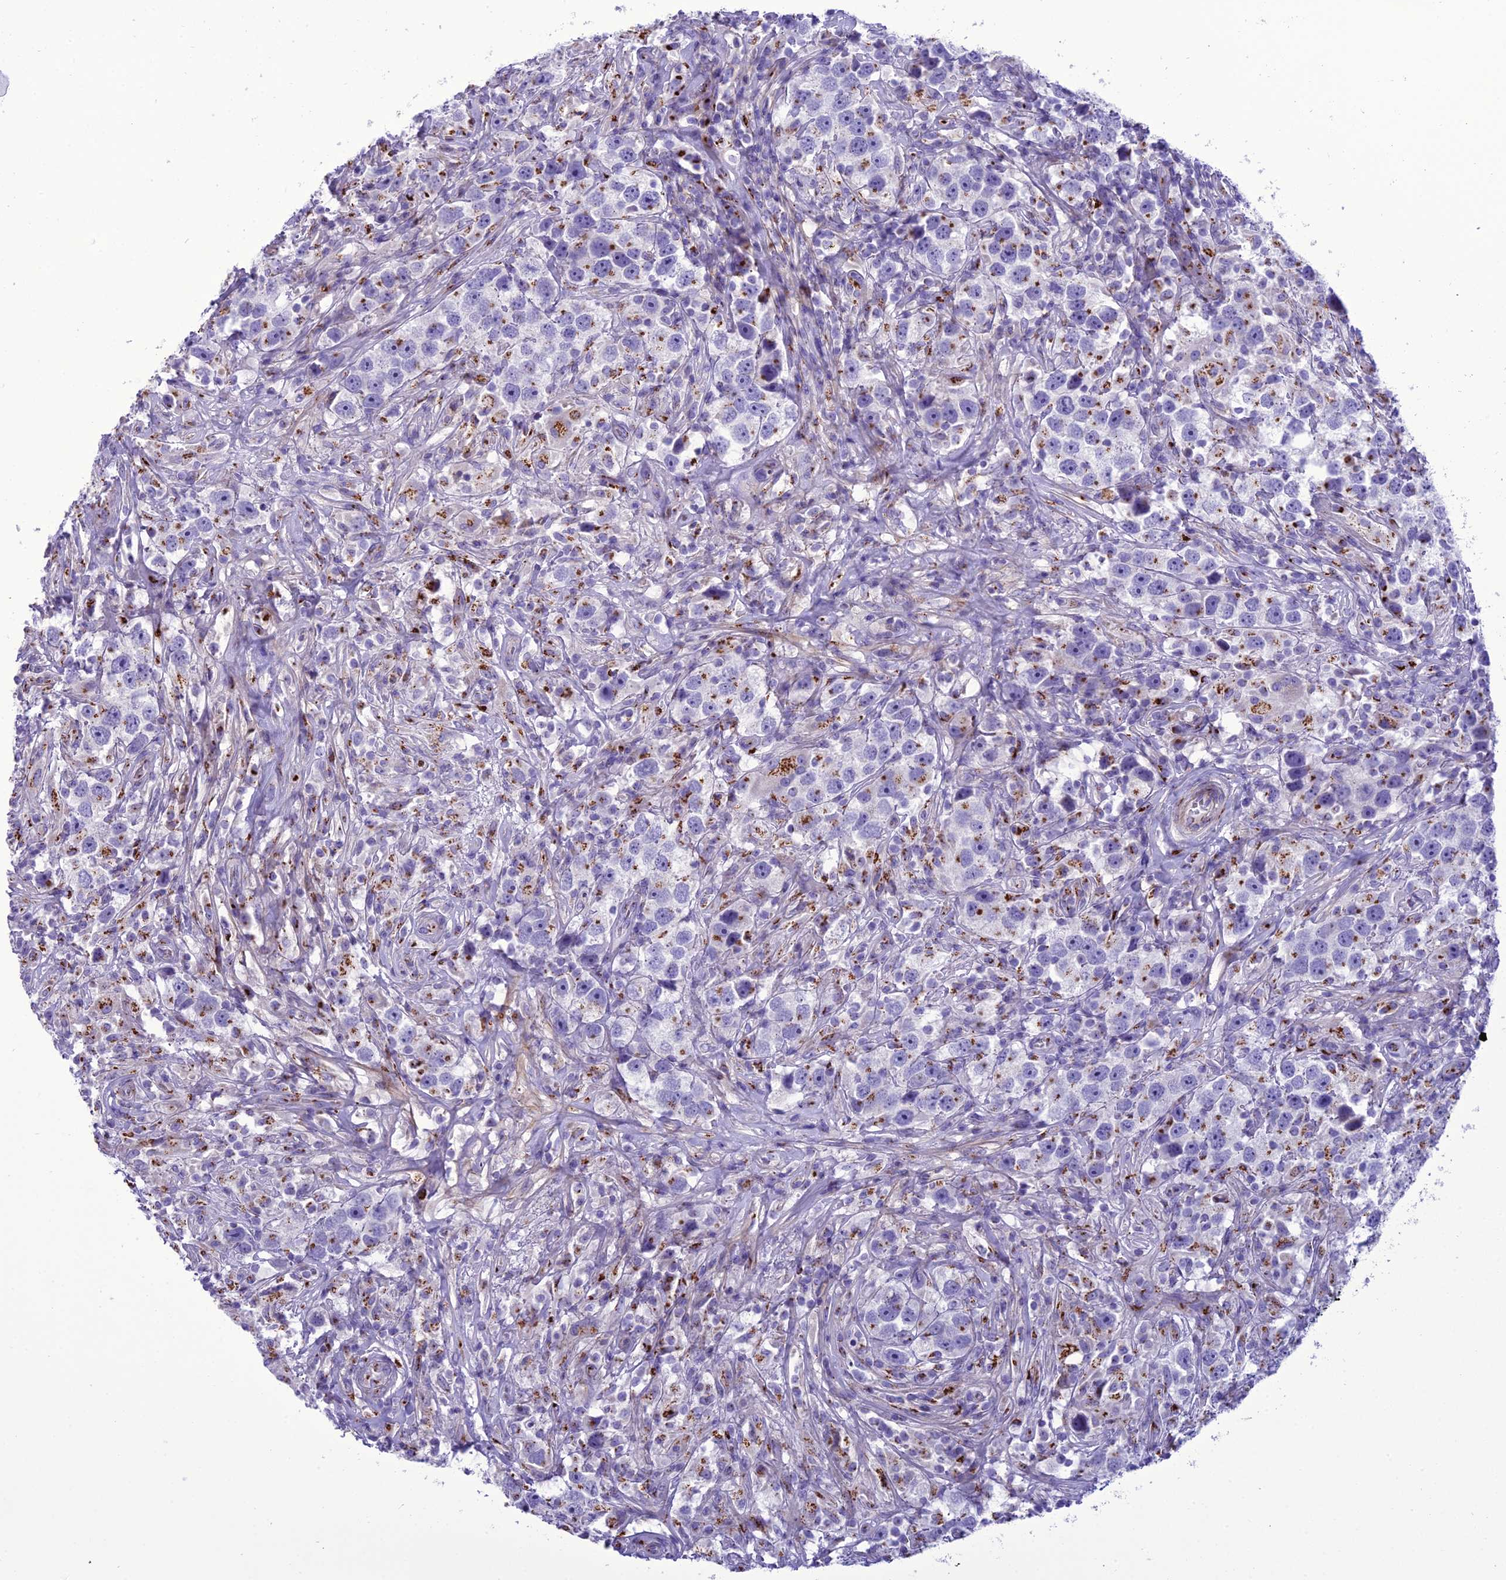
{"staining": {"intensity": "moderate", "quantity": "25%-75%", "location": "cytoplasmic/membranous"}, "tissue": "testis cancer", "cell_type": "Tumor cells", "image_type": "cancer", "snomed": [{"axis": "morphology", "description": "Seminoma, NOS"}, {"axis": "topography", "description": "Testis"}], "caption": "Protein expression by IHC demonstrates moderate cytoplasmic/membranous expression in about 25%-75% of tumor cells in seminoma (testis).", "gene": "GOLM2", "patient": {"sex": "male", "age": 49}}